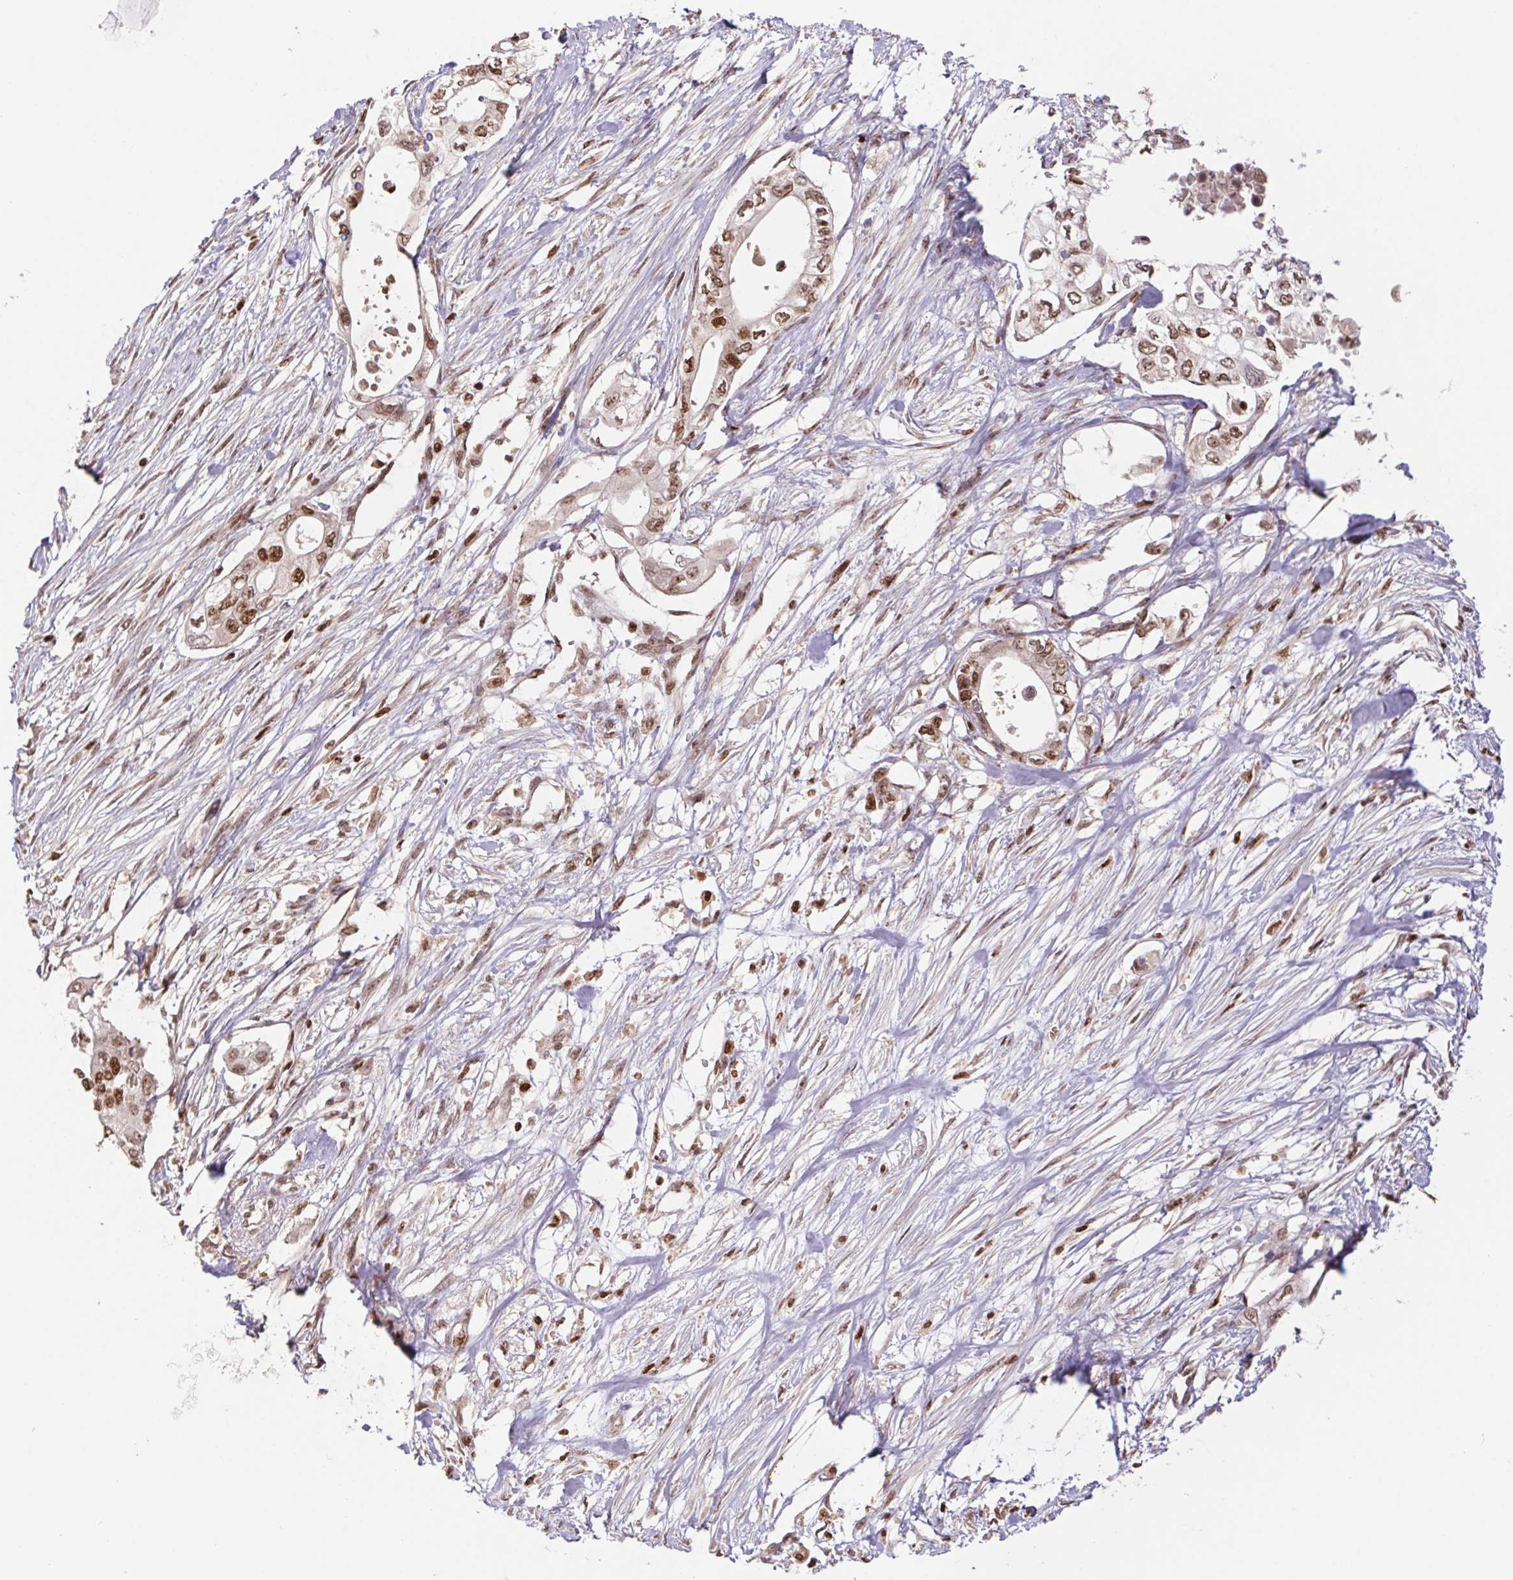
{"staining": {"intensity": "moderate", "quantity": ">75%", "location": "nuclear"}, "tissue": "pancreatic cancer", "cell_type": "Tumor cells", "image_type": "cancer", "snomed": [{"axis": "morphology", "description": "Adenocarcinoma, NOS"}, {"axis": "topography", "description": "Pancreas"}], "caption": "Pancreatic adenocarcinoma stained with immunohistochemistry reveals moderate nuclear staining in approximately >75% of tumor cells.", "gene": "POLD3", "patient": {"sex": "female", "age": 63}}